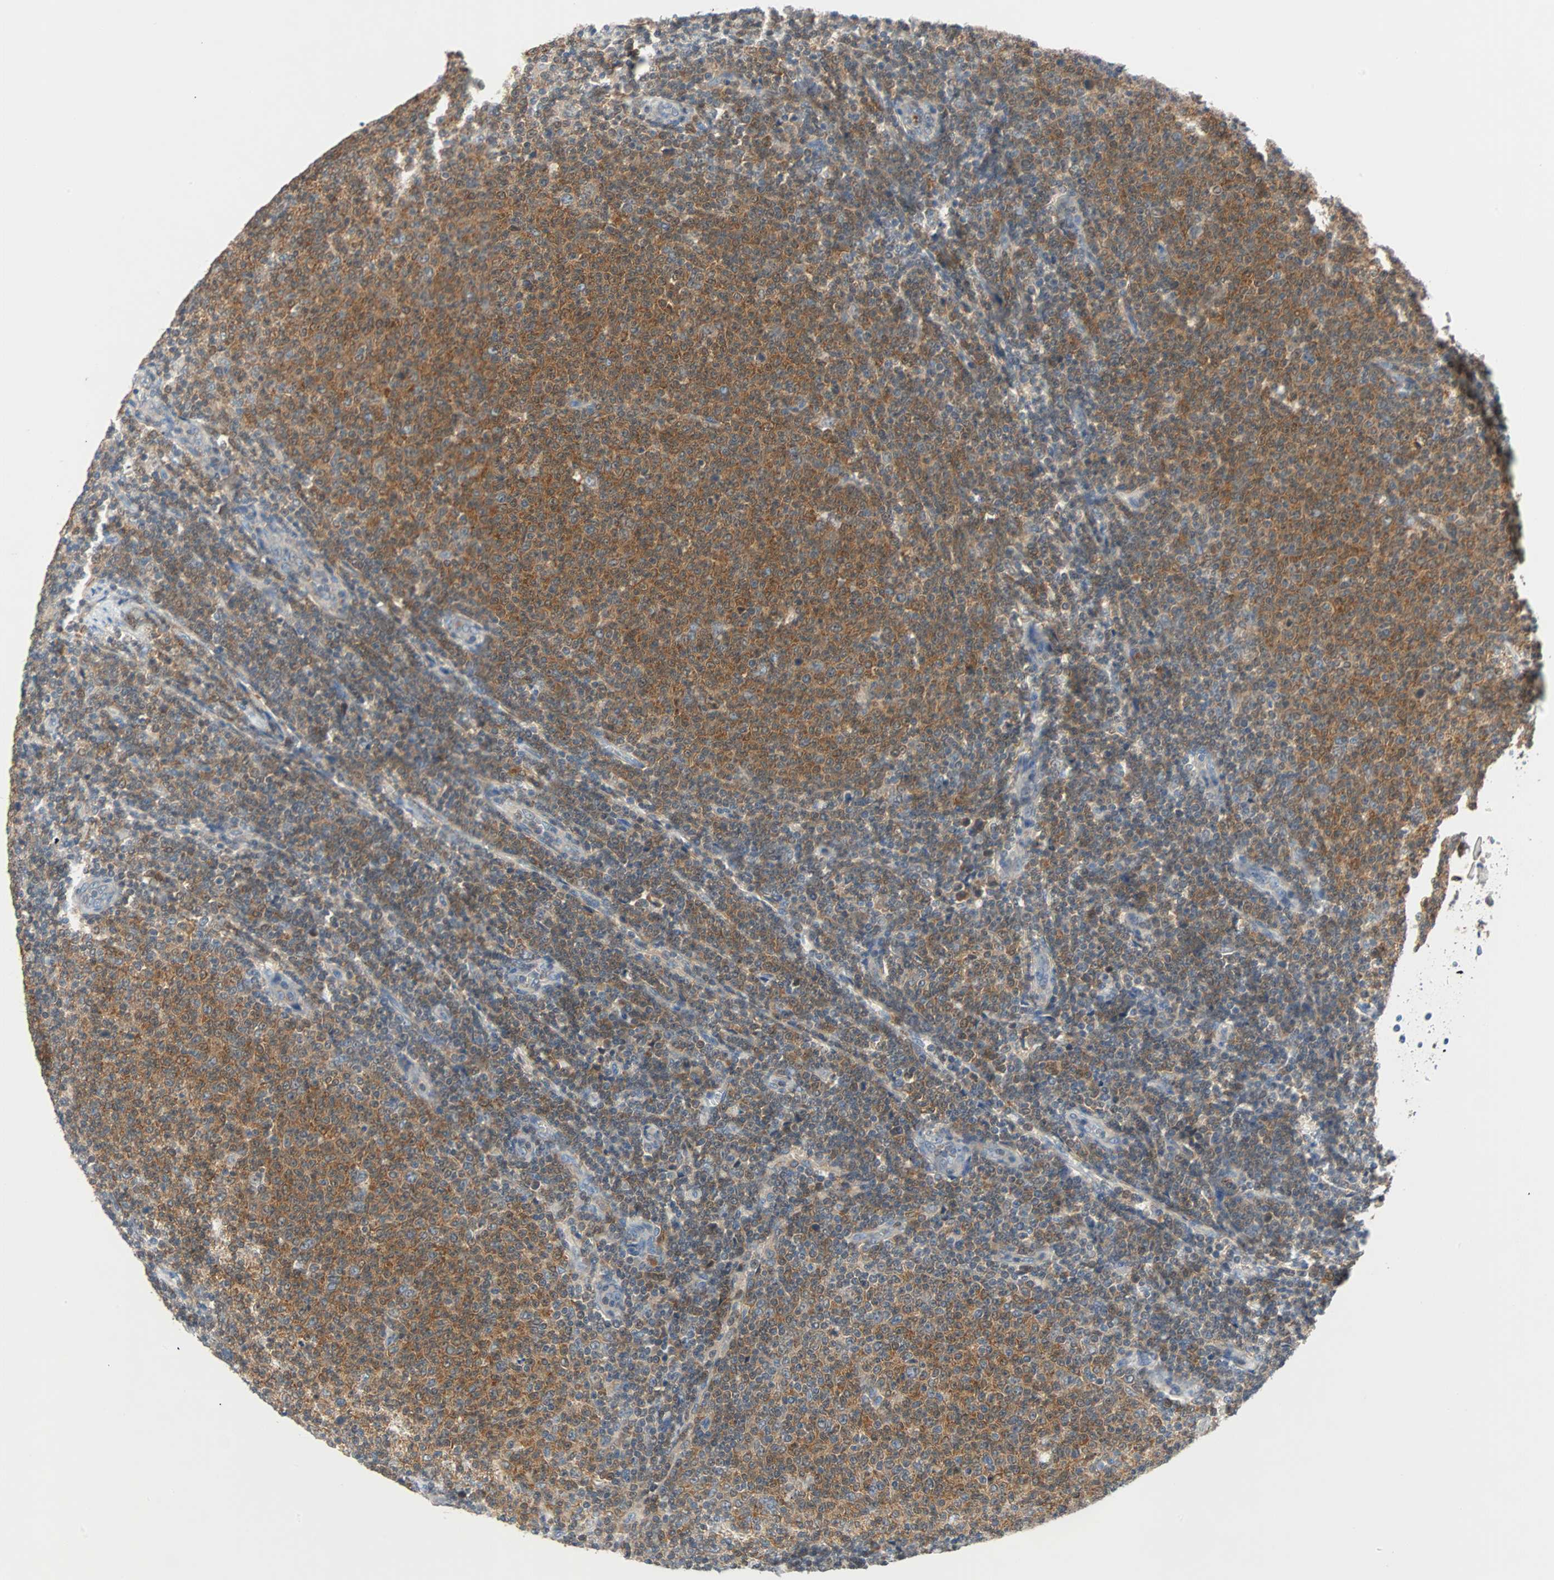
{"staining": {"intensity": "strong", "quantity": ">75%", "location": "cytoplasmic/membranous"}, "tissue": "lymphoma", "cell_type": "Tumor cells", "image_type": "cancer", "snomed": [{"axis": "morphology", "description": "Malignant lymphoma, non-Hodgkin's type, Low grade"}, {"axis": "topography", "description": "Lymph node"}], "caption": "Tumor cells show high levels of strong cytoplasmic/membranous positivity in approximately >75% of cells in malignant lymphoma, non-Hodgkin's type (low-grade). The staining was performed using DAB, with brown indicating positive protein expression. Nuclei are stained blue with hematoxylin.", "gene": "MAP4K1", "patient": {"sex": "male", "age": 66}}